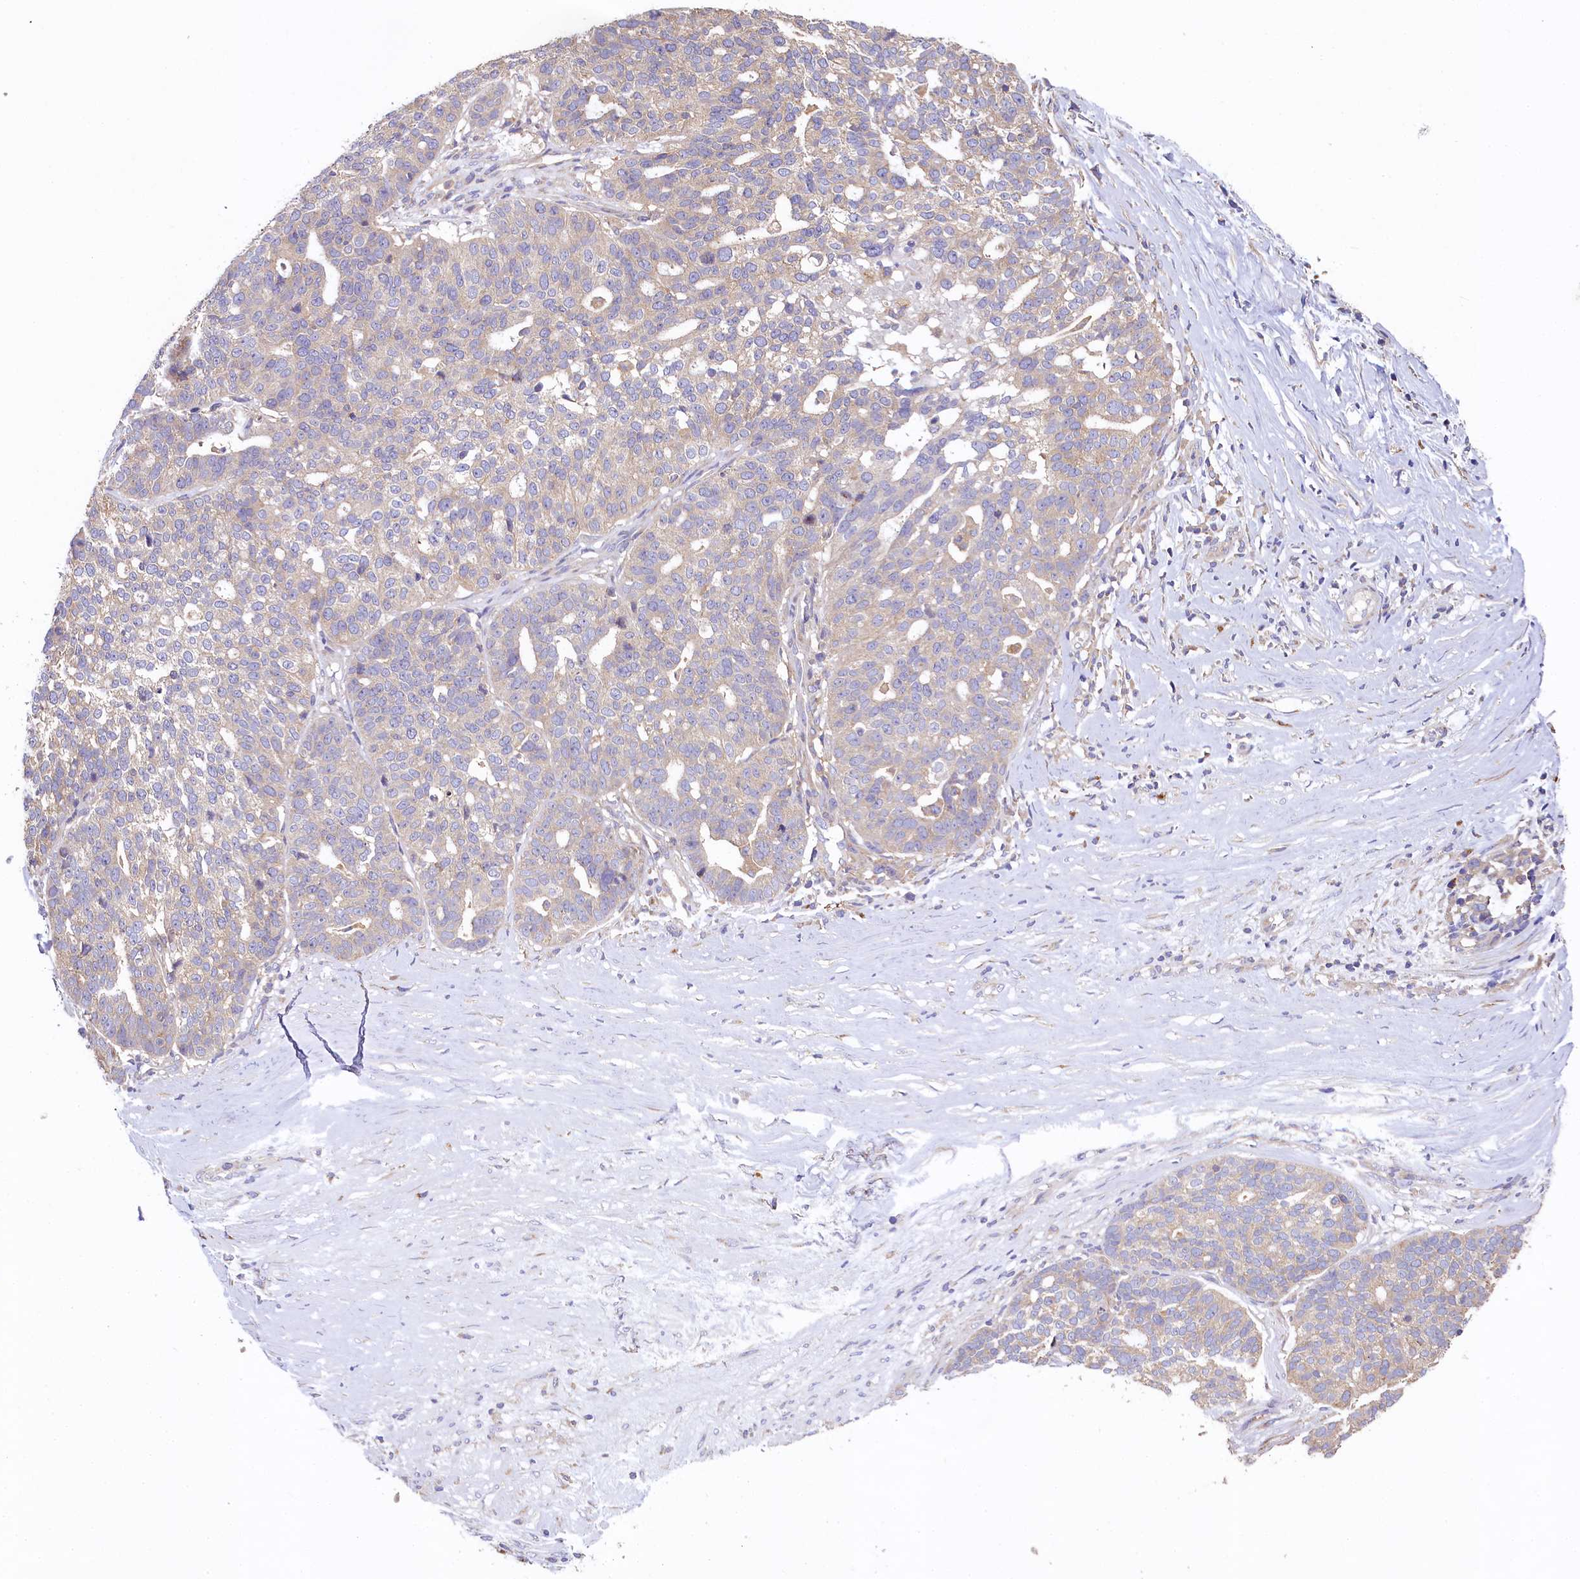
{"staining": {"intensity": "negative", "quantity": "none", "location": "none"}, "tissue": "ovarian cancer", "cell_type": "Tumor cells", "image_type": "cancer", "snomed": [{"axis": "morphology", "description": "Cystadenocarcinoma, serous, NOS"}, {"axis": "topography", "description": "Ovary"}], "caption": "This is an immunohistochemistry micrograph of human ovarian serous cystadenocarcinoma. There is no expression in tumor cells.", "gene": "PPIP5K1", "patient": {"sex": "female", "age": 59}}